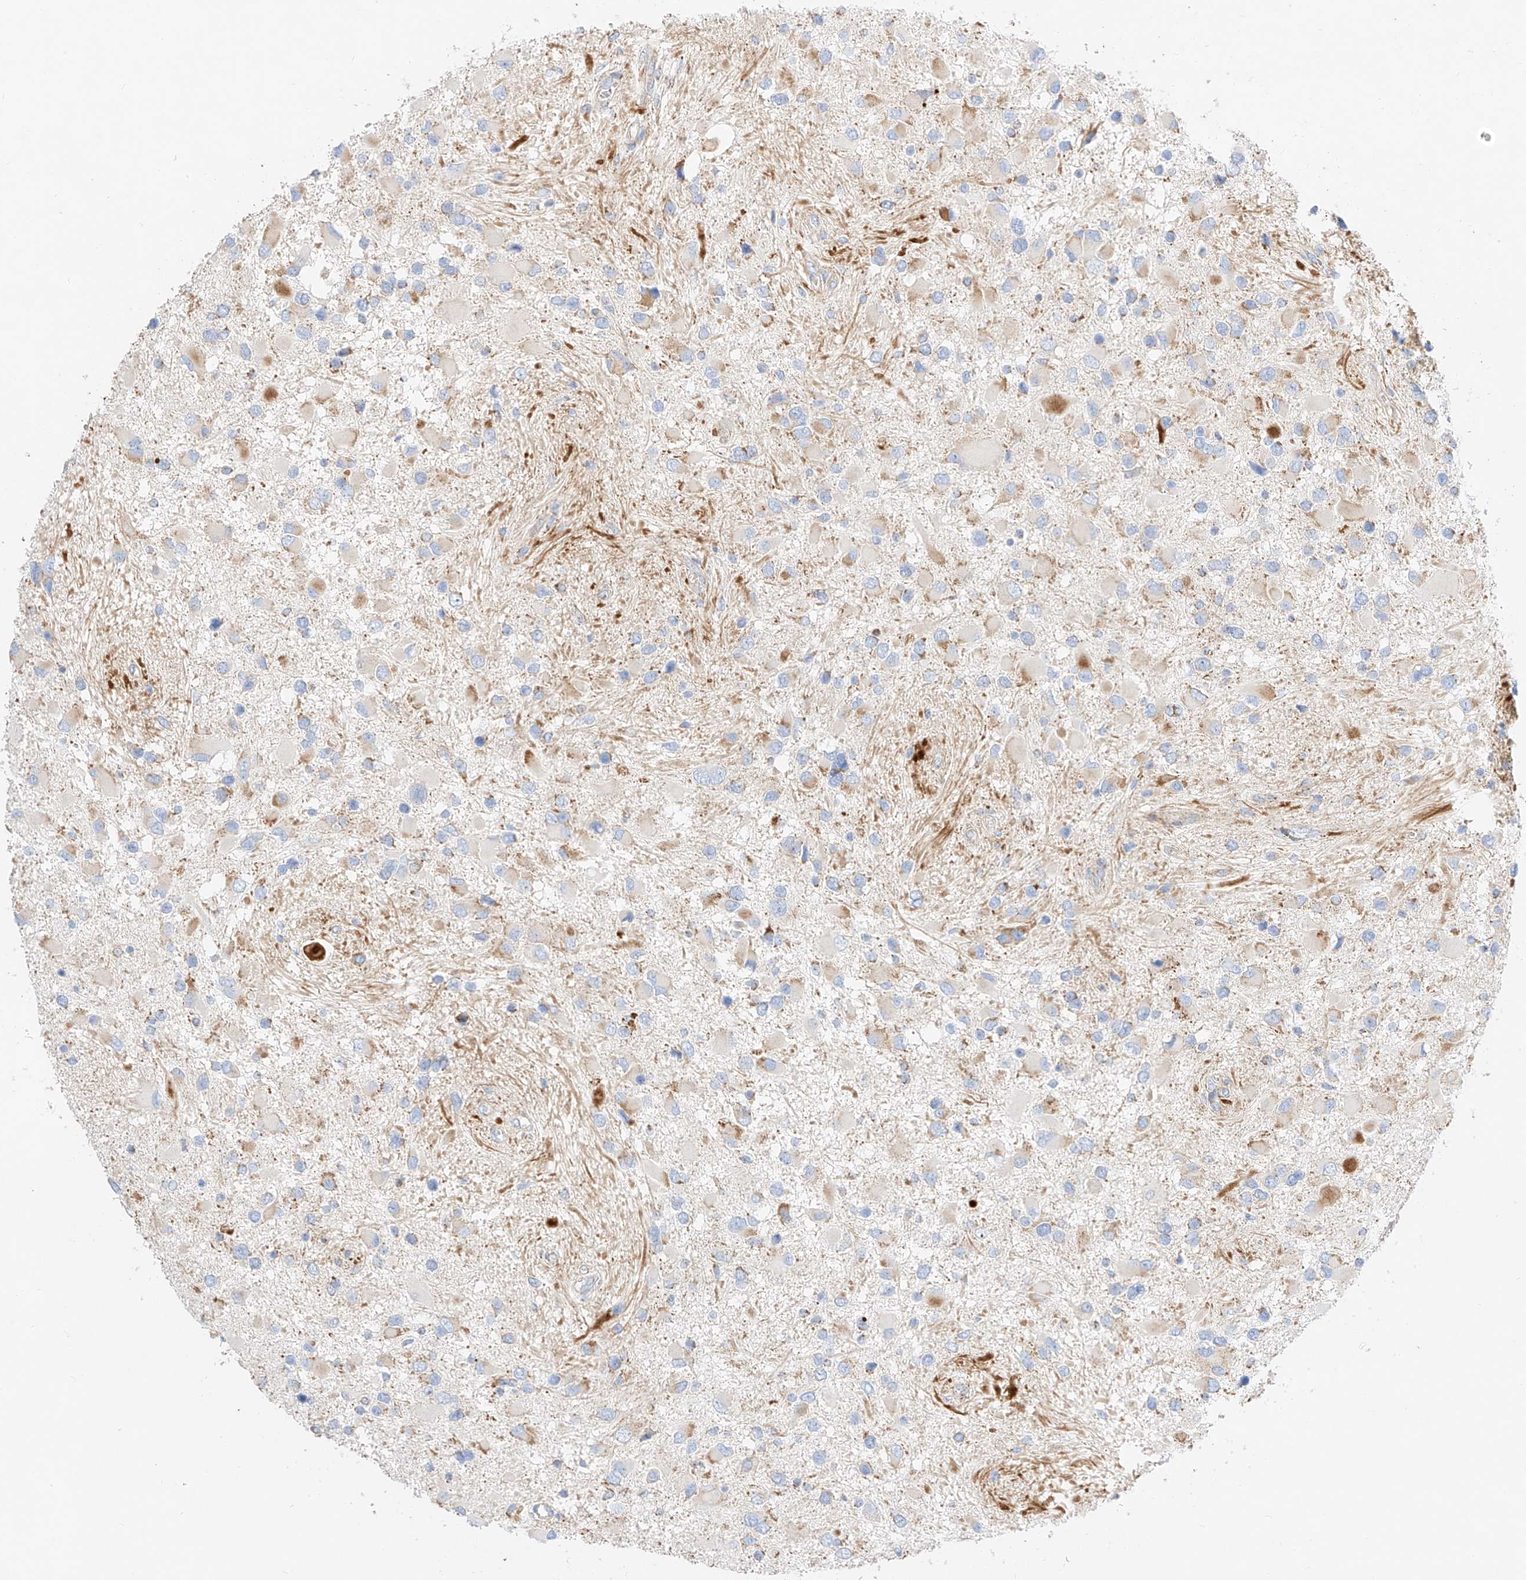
{"staining": {"intensity": "negative", "quantity": "none", "location": "none"}, "tissue": "glioma", "cell_type": "Tumor cells", "image_type": "cancer", "snomed": [{"axis": "morphology", "description": "Glioma, malignant, High grade"}, {"axis": "topography", "description": "Brain"}], "caption": "This is an immunohistochemistry micrograph of human malignant glioma (high-grade). There is no expression in tumor cells.", "gene": "CST9", "patient": {"sex": "male", "age": 53}}